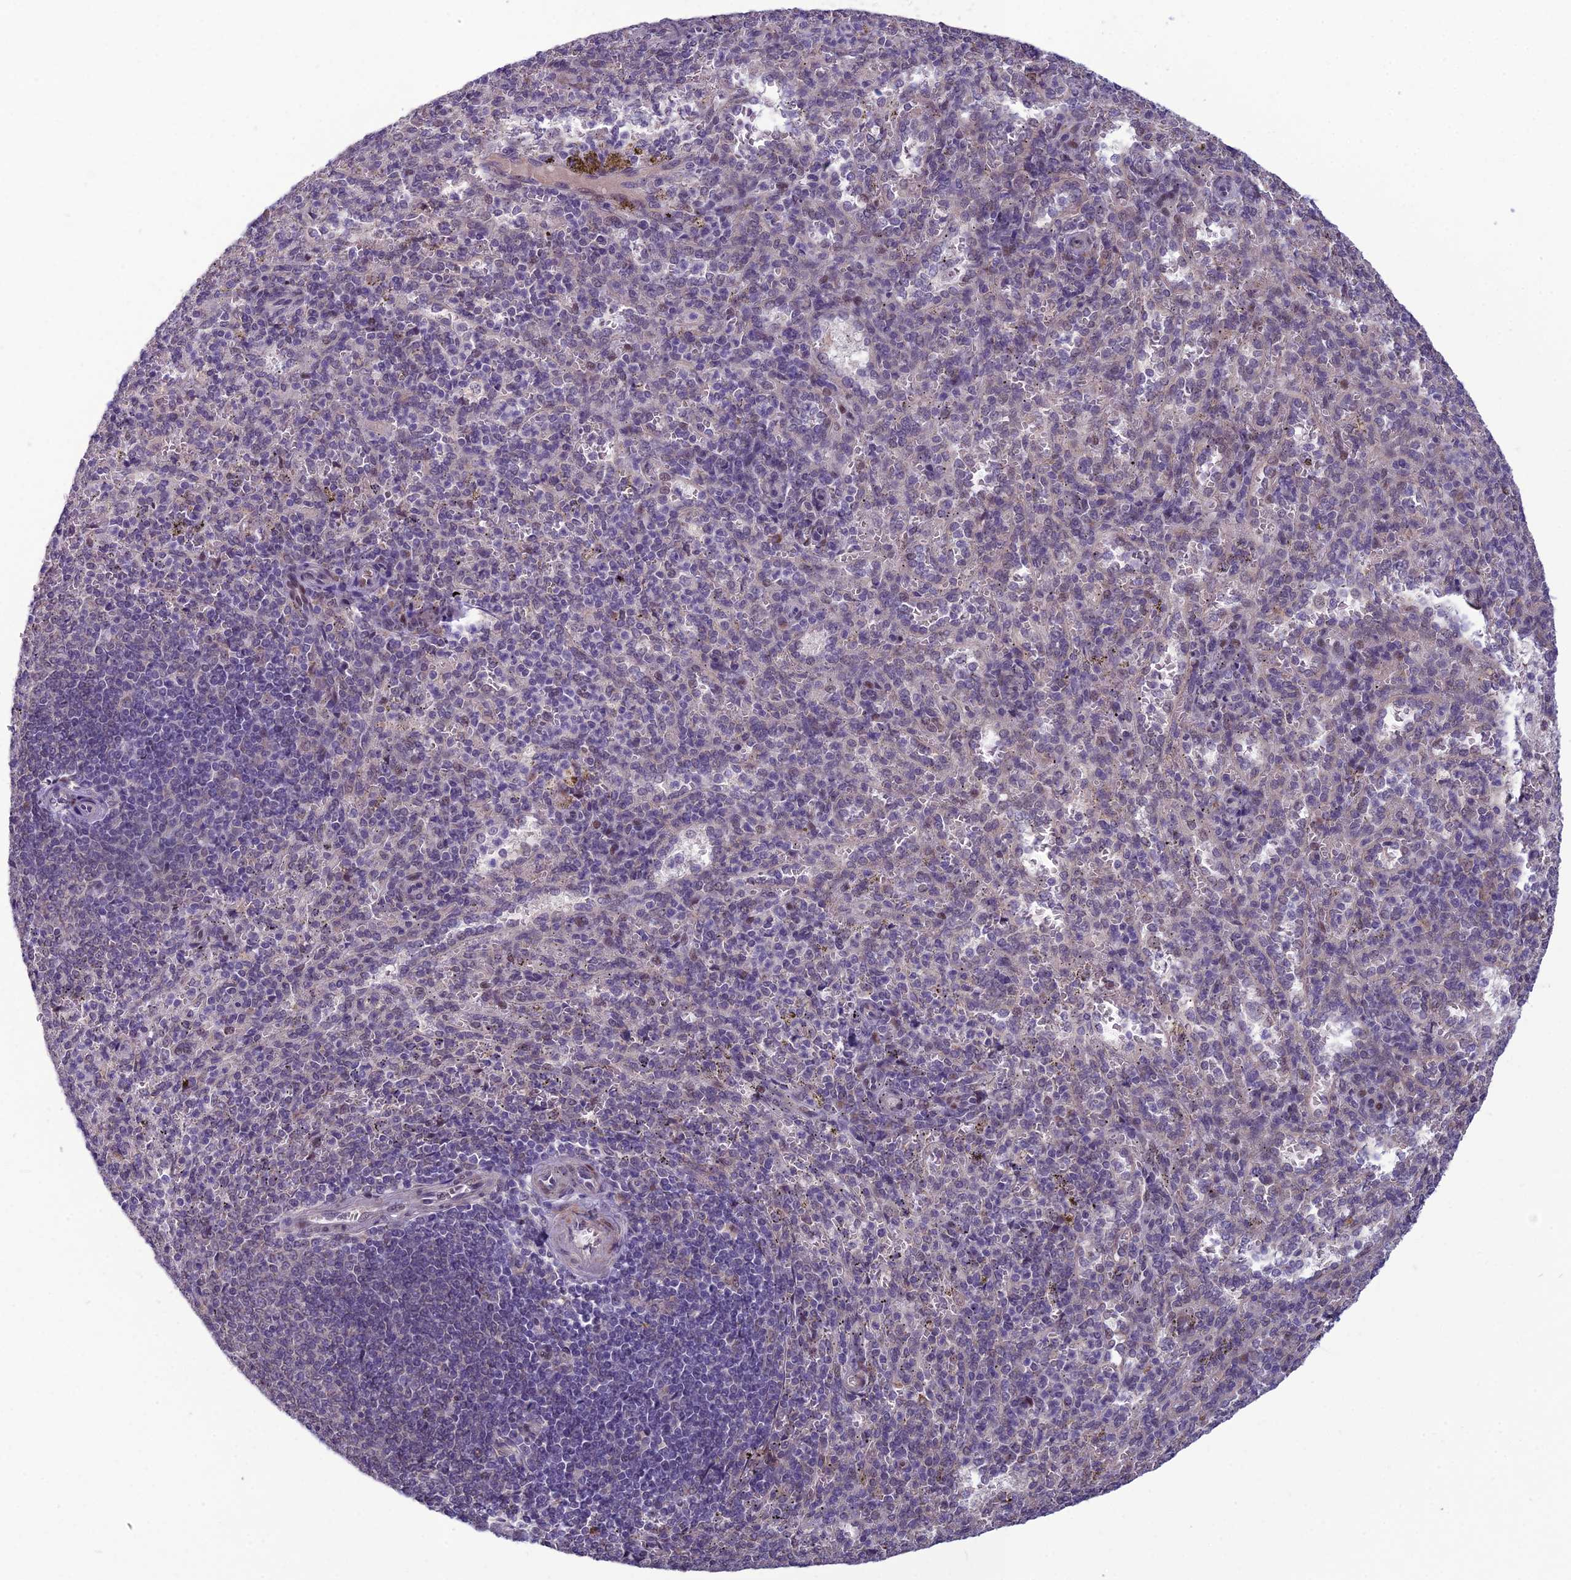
{"staining": {"intensity": "negative", "quantity": "none", "location": "none"}, "tissue": "spleen", "cell_type": "Cells in red pulp", "image_type": "normal", "snomed": [{"axis": "morphology", "description": "Normal tissue, NOS"}, {"axis": "topography", "description": "Spleen"}], "caption": "The immunohistochemistry histopathology image has no significant staining in cells in red pulp of spleen. (DAB IHC with hematoxylin counter stain).", "gene": "FBRS", "patient": {"sex": "female", "age": 21}}